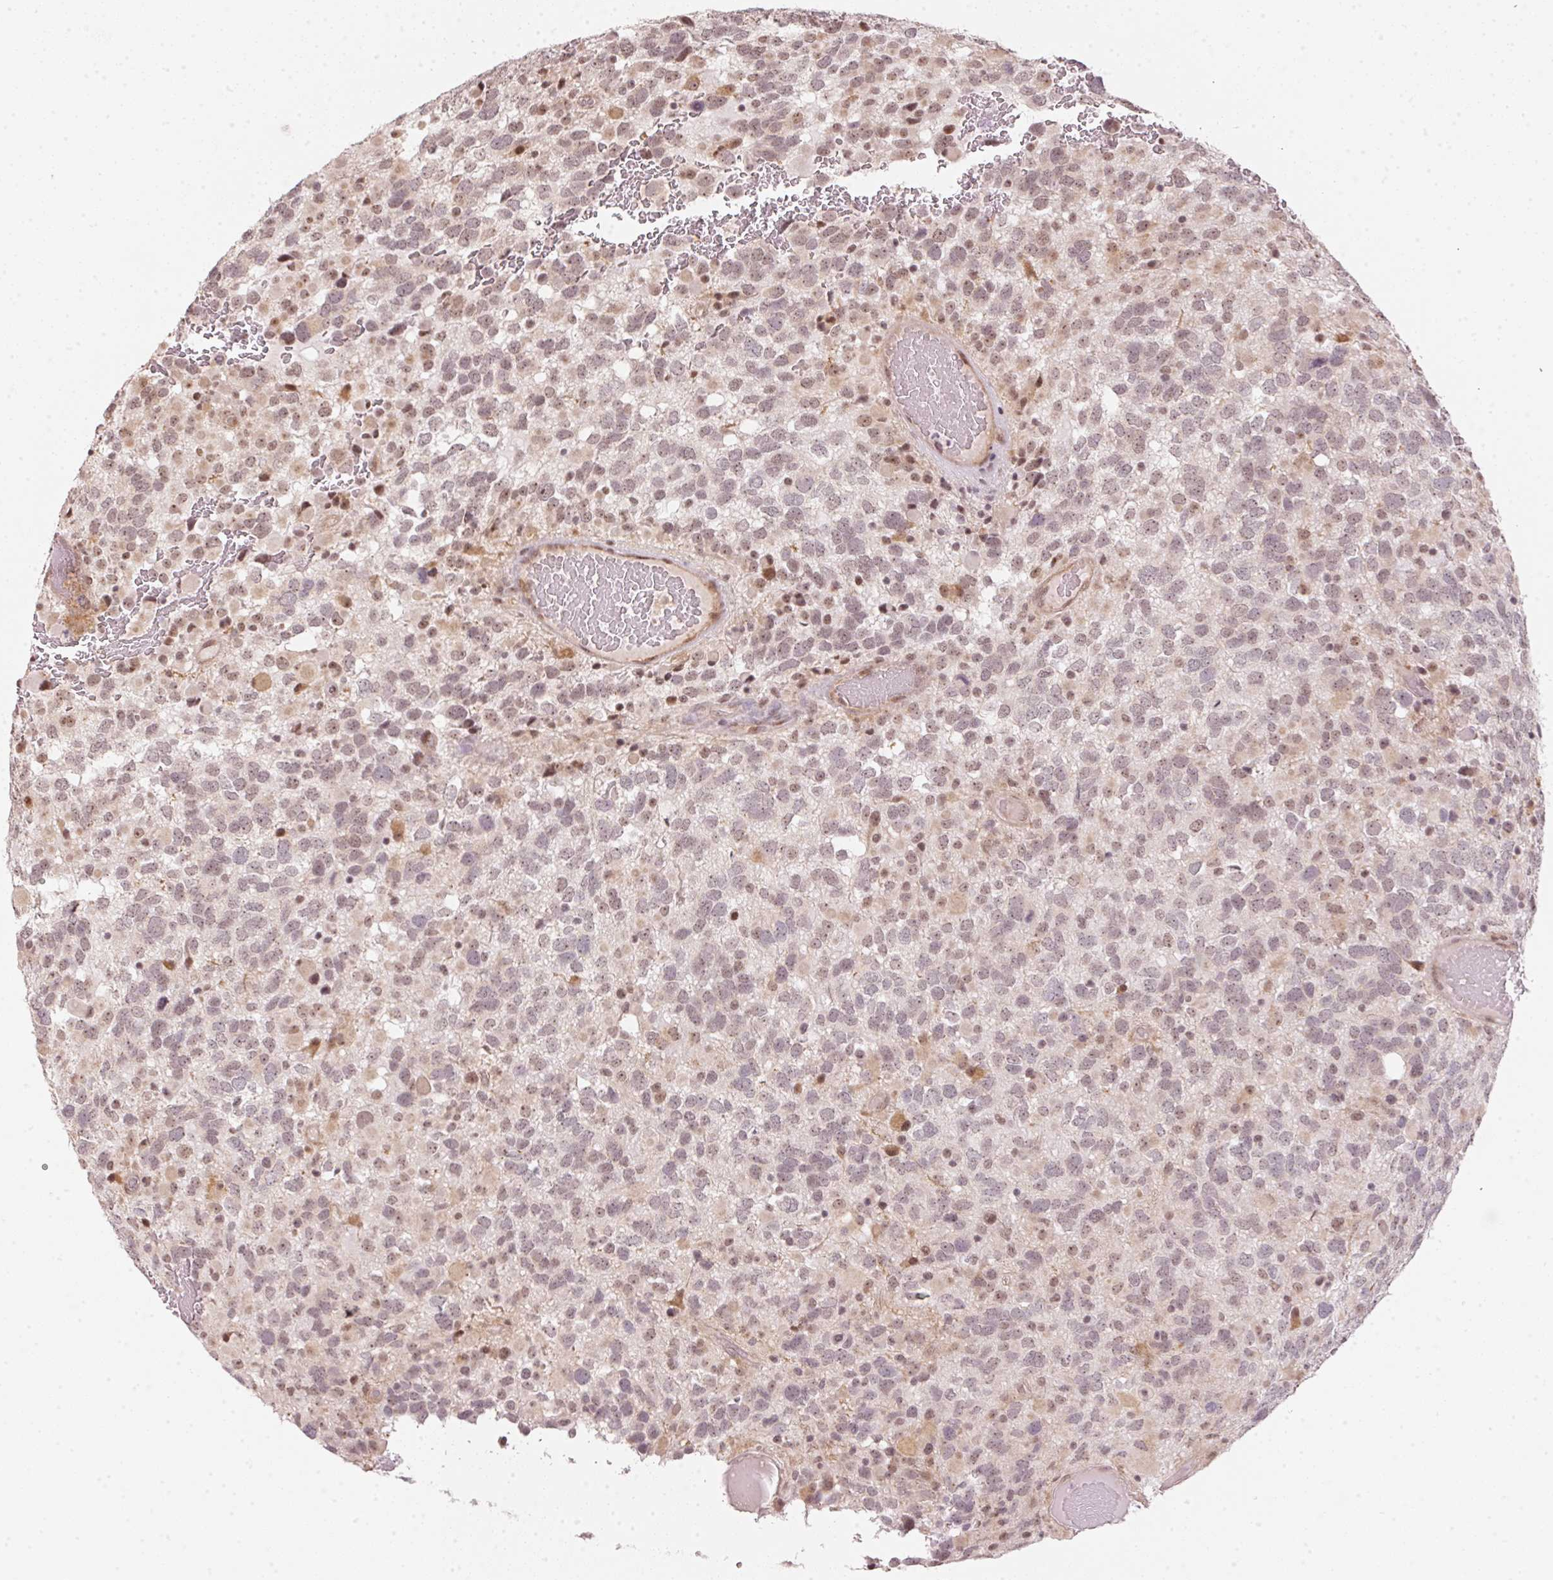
{"staining": {"intensity": "moderate", "quantity": "25%-75%", "location": "nuclear"}, "tissue": "glioma", "cell_type": "Tumor cells", "image_type": "cancer", "snomed": [{"axis": "morphology", "description": "Glioma, malignant, High grade"}, {"axis": "topography", "description": "Brain"}], "caption": "Human glioma stained with a protein marker demonstrates moderate staining in tumor cells.", "gene": "KAT6A", "patient": {"sex": "female", "age": 40}}